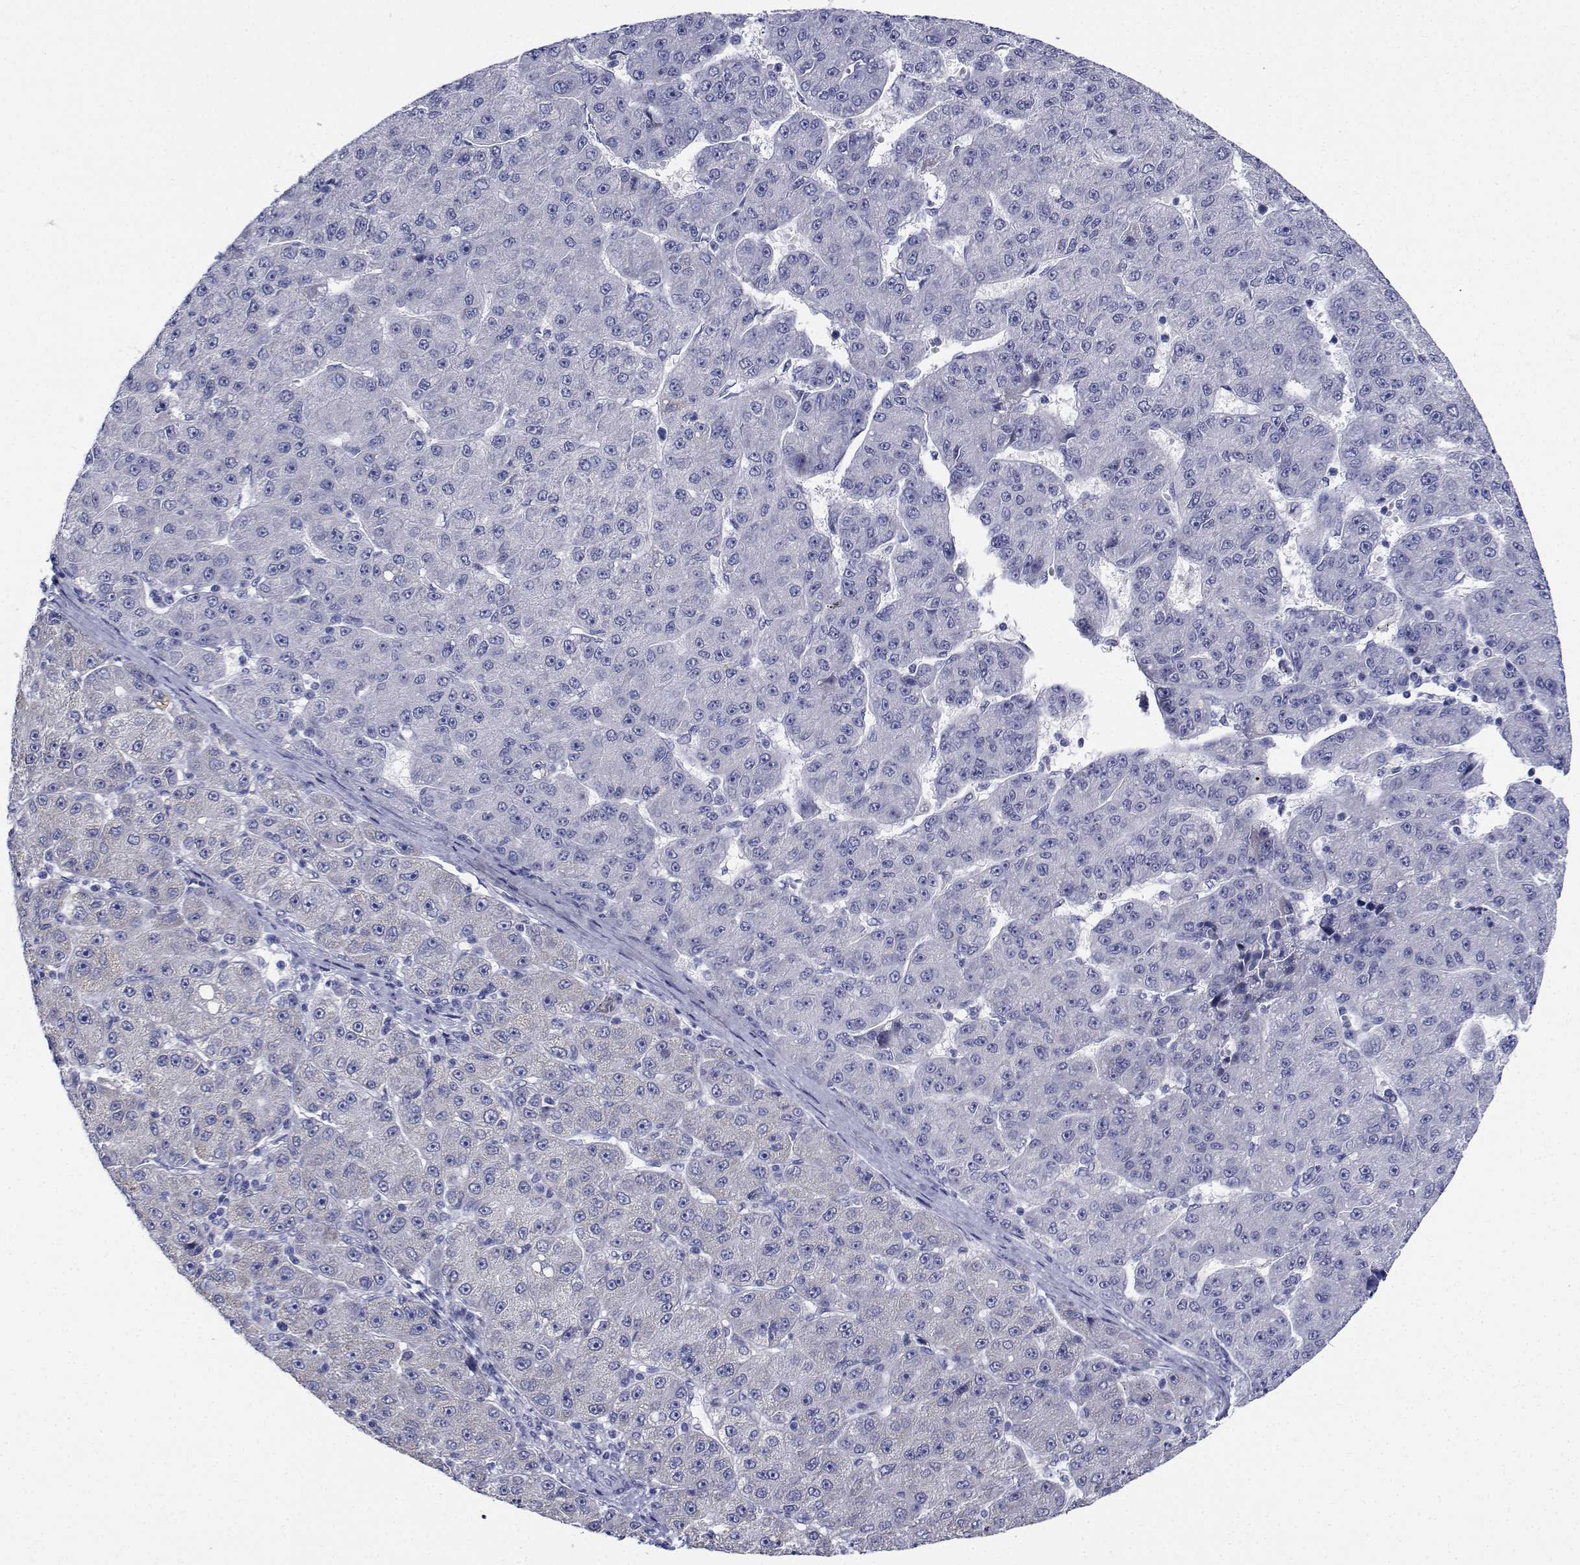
{"staining": {"intensity": "negative", "quantity": "none", "location": "none"}, "tissue": "liver cancer", "cell_type": "Tumor cells", "image_type": "cancer", "snomed": [{"axis": "morphology", "description": "Carcinoma, Hepatocellular, NOS"}, {"axis": "topography", "description": "Liver"}], "caption": "This is a photomicrograph of immunohistochemistry (IHC) staining of hepatocellular carcinoma (liver), which shows no positivity in tumor cells.", "gene": "CDHR3", "patient": {"sex": "male", "age": 67}}